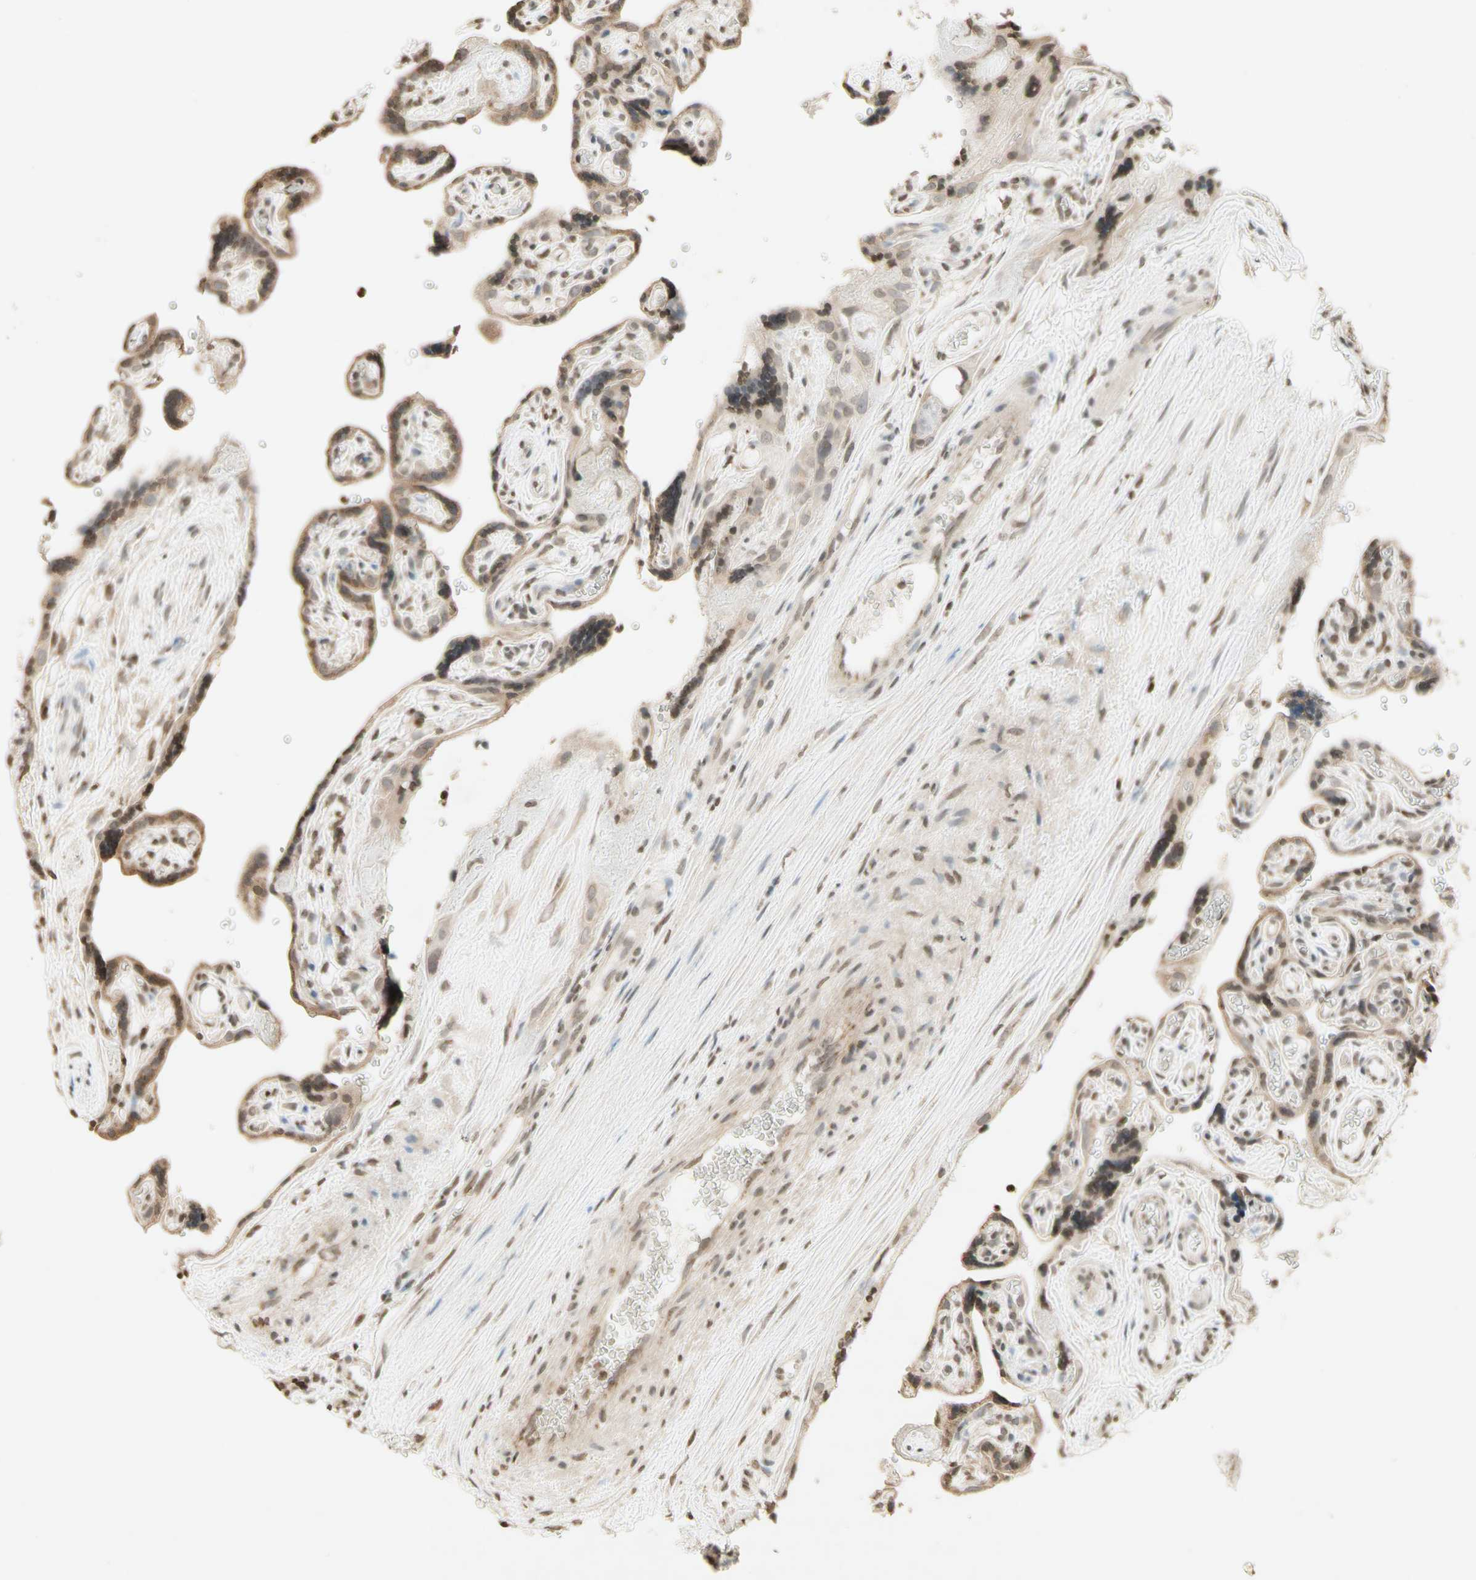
{"staining": {"intensity": "moderate", "quantity": ">75%", "location": "cytoplasmic/membranous"}, "tissue": "placenta", "cell_type": "Decidual cells", "image_type": "normal", "snomed": [{"axis": "morphology", "description": "Normal tissue, NOS"}, {"axis": "topography", "description": "Placenta"}], "caption": "This is an image of IHC staining of benign placenta, which shows moderate expression in the cytoplasmic/membranous of decidual cells.", "gene": "CCNI", "patient": {"sex": "female", "age": 30}}